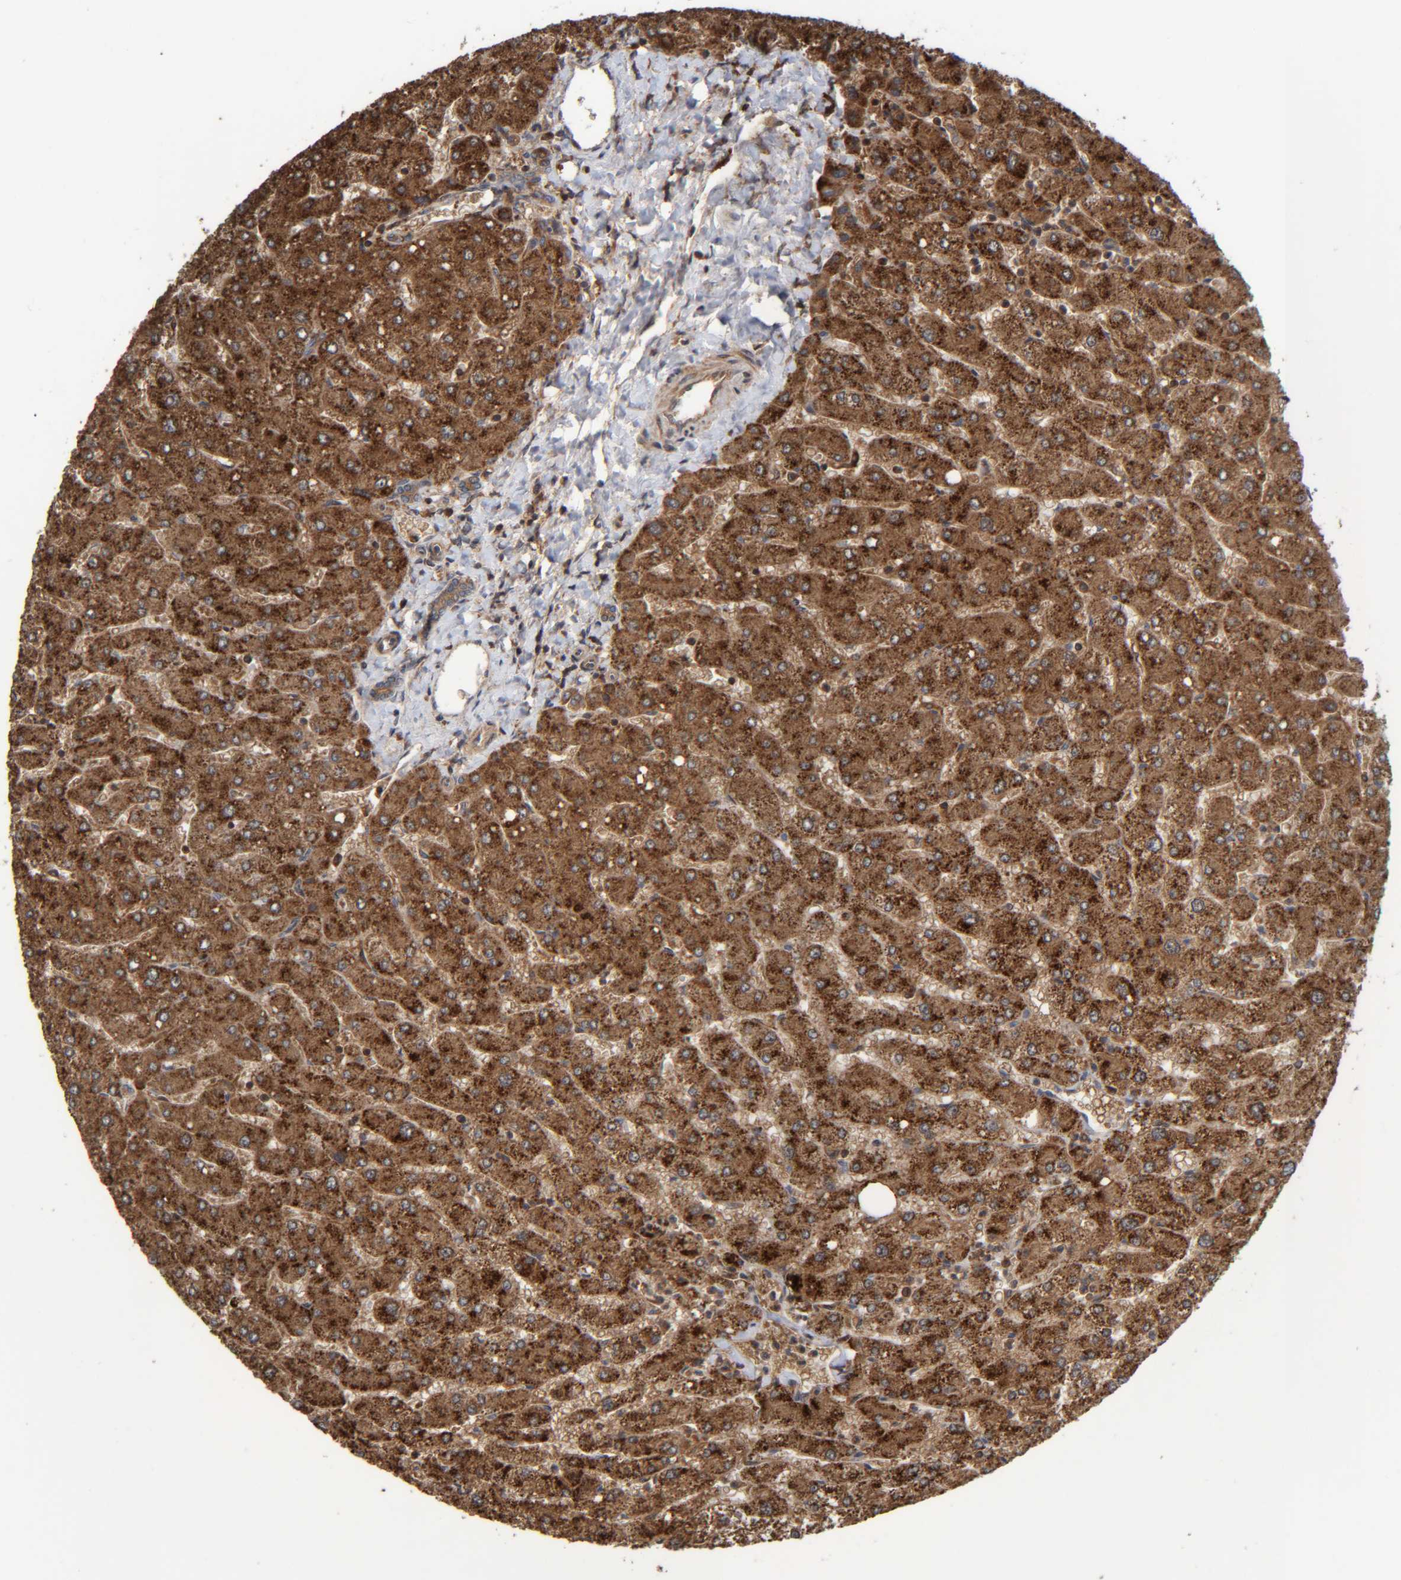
{"staining": {"intensity": "moderate", "quantity": ">75%", "location": "cytoplasmic/membranous"}, "tissue": "liver", "cell_type": "Cholangiocytes", "image_type": "normal", "snomed": [{"axis": "morphology", "description": "Normal tissue, NOS"}, {"axis": "topography", "description": "Liver"}], "caption": "Protein positivity by IHC exhibits moderate cytoplasmic/membranous expression in approximately >75% of cholangiocytes in normal liver.", "gene": "CCDC57", "patient": {"sex": "male", "age": 55}}